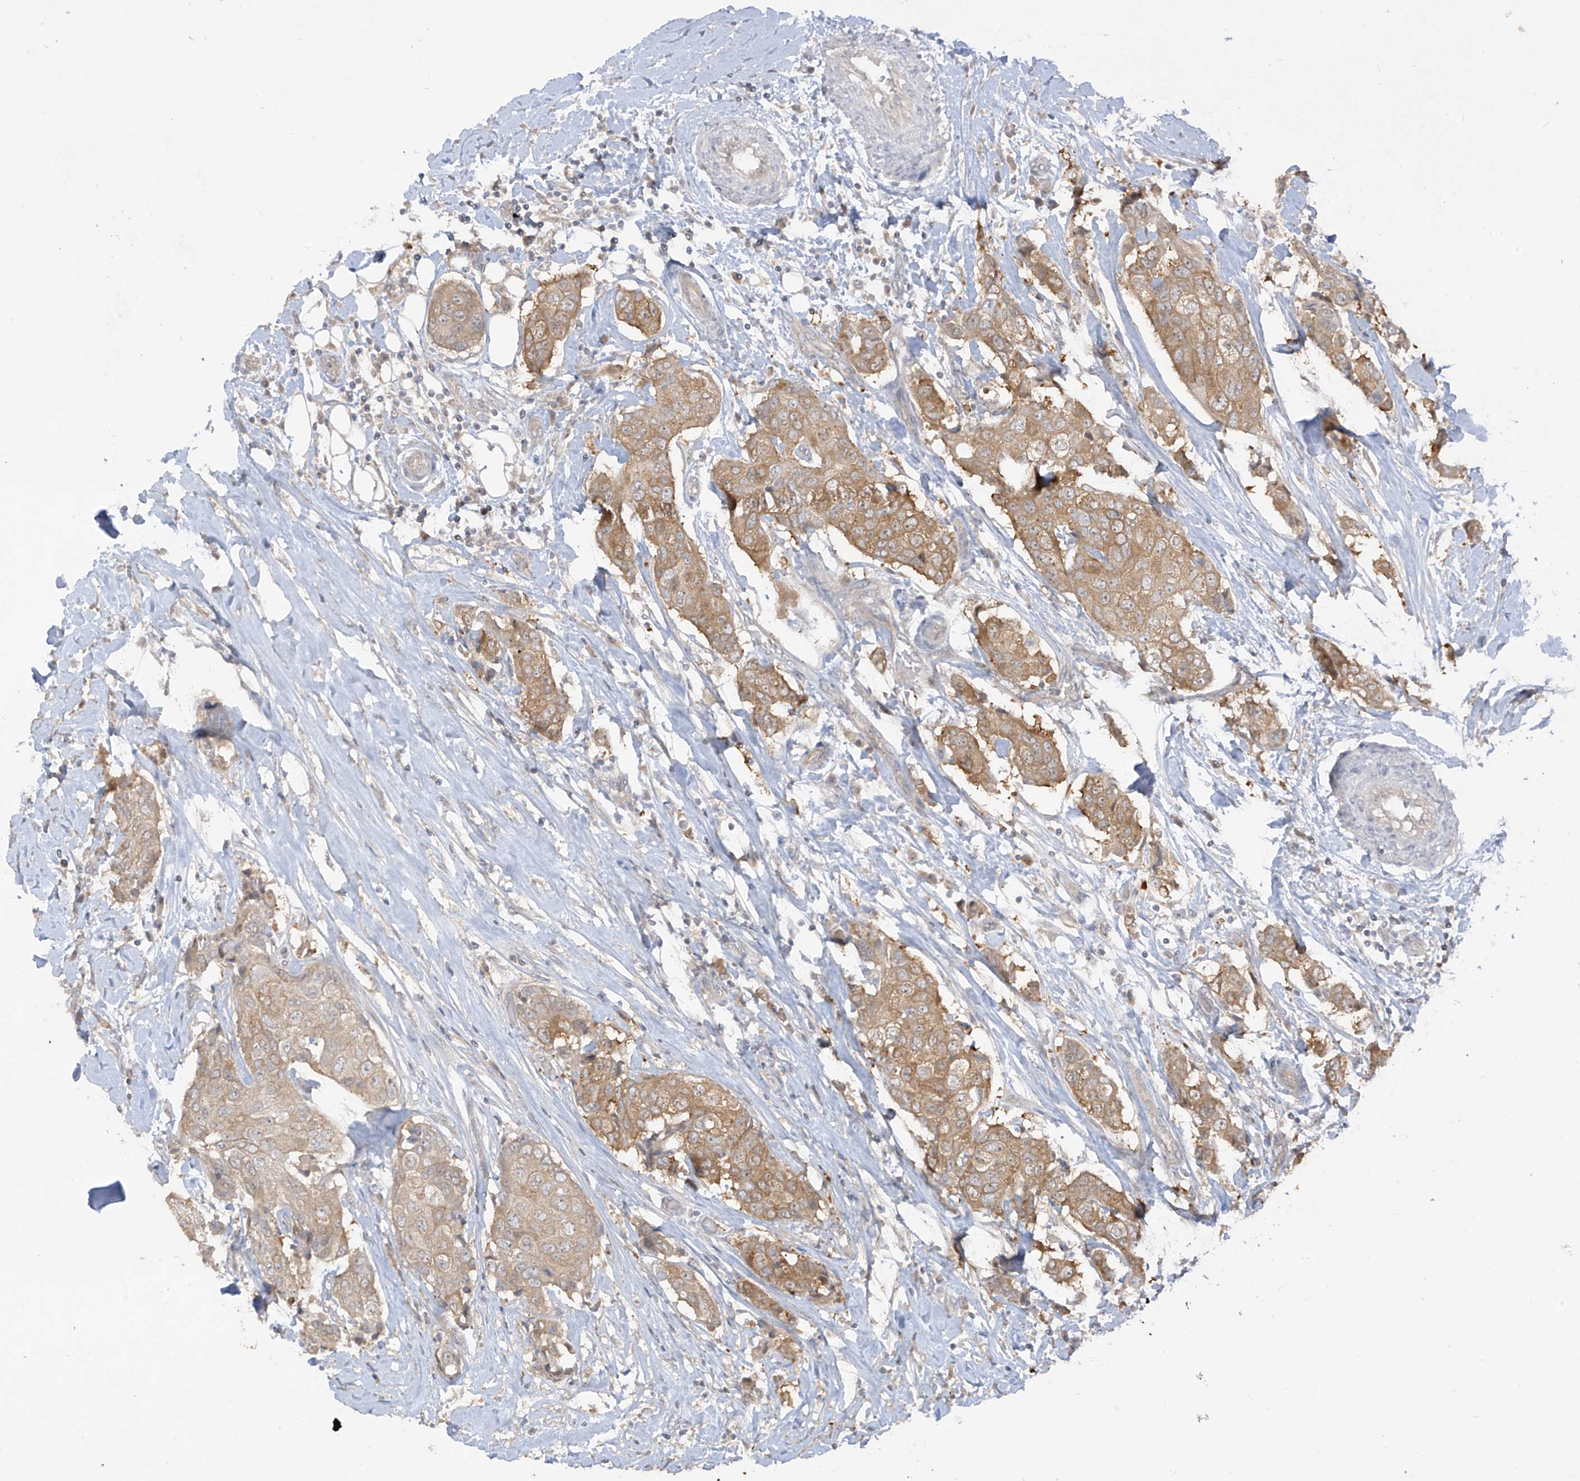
{"staining": {"intensity": "moderate", "quantity": "25%-75%", "location": "cytoplasmic/membranous"}, "tissue": "breast cancer", "cell_type": "Tumor cells", "image_type": "cancer", "snomed": [{"axis": "morphology", "description": "Duct carcinoma"}, {"axis": "topography", "description": "Breast"}], "caption": "A micrograph of human intraductal carcinoma (breast) stained for a protein displays moderate cytoplasmic/membranous brown staining in tumor cells. The staining is performed using DAB brown chromogen to label protein expression. The nuclei are counter-stained blue using hematoxylin.", "gene": "ANGEL2", "patient": {"sex": "female", "age": 80}}